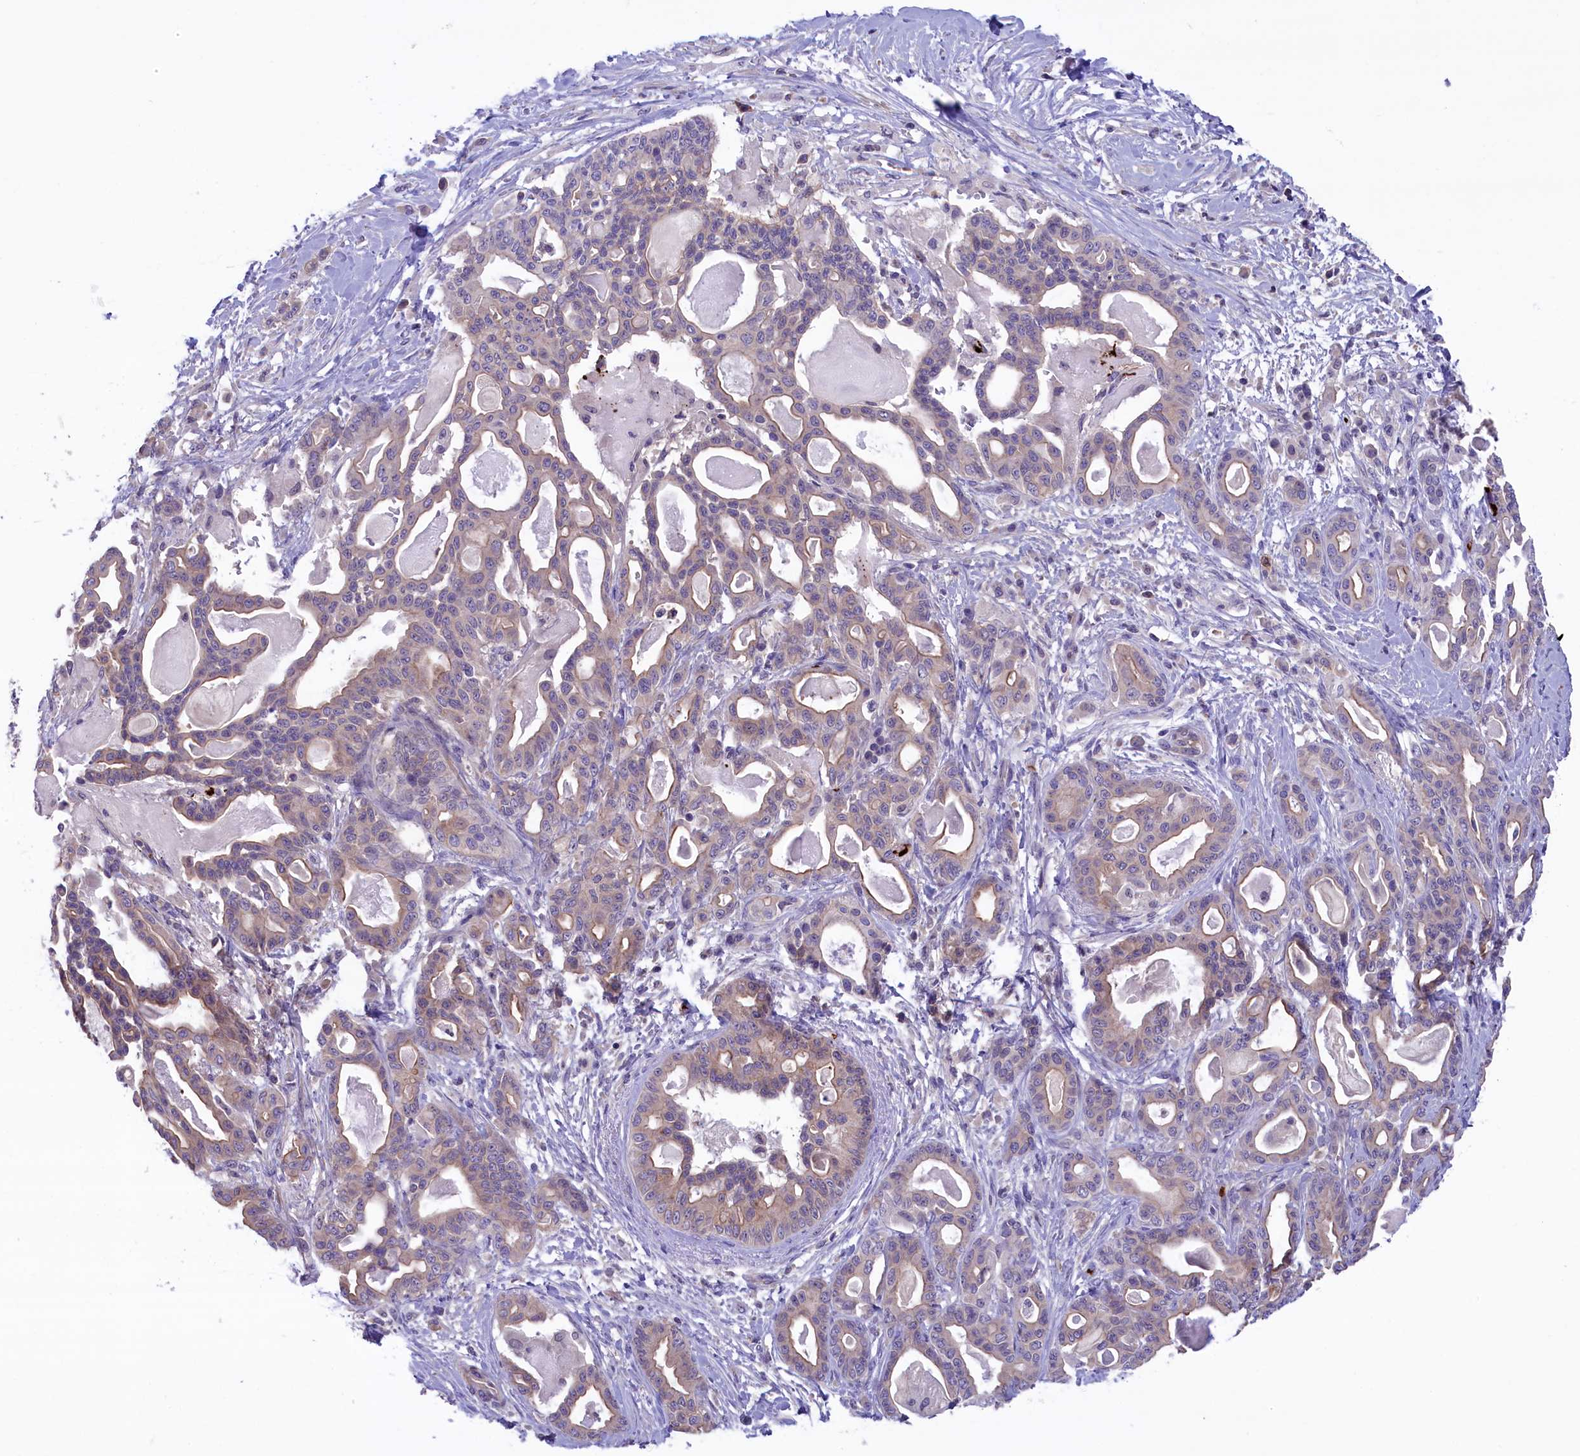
{"staining": {"intensity": "weak", "quantity": "25%-75%", "location": "cytoplasmic/membranous"}, "tissue": "pancreatic cancer", "cell_type": "Tumor cells", "image_type": "cancer", "snomed": [{"axis": "morphology", "description": "Adenocarcinoma, NOS"}, {"axis": "topography", "description": "Pancreas"}], "caption": "A low amount of weak cytoplasmic/membranous positivity is appreciated in about 25%-75% of tumor cells in pancreatic cancer (adenocarcinoma) tissue. The staining is performed using DAB (3,3'-diaminobenzidine) brown chromogen to label protein expression. The nuclei are counter-stained blue using hematoxylin.", "gene": "HEATR3", "patient": {"sex": "male", "age": 63}}